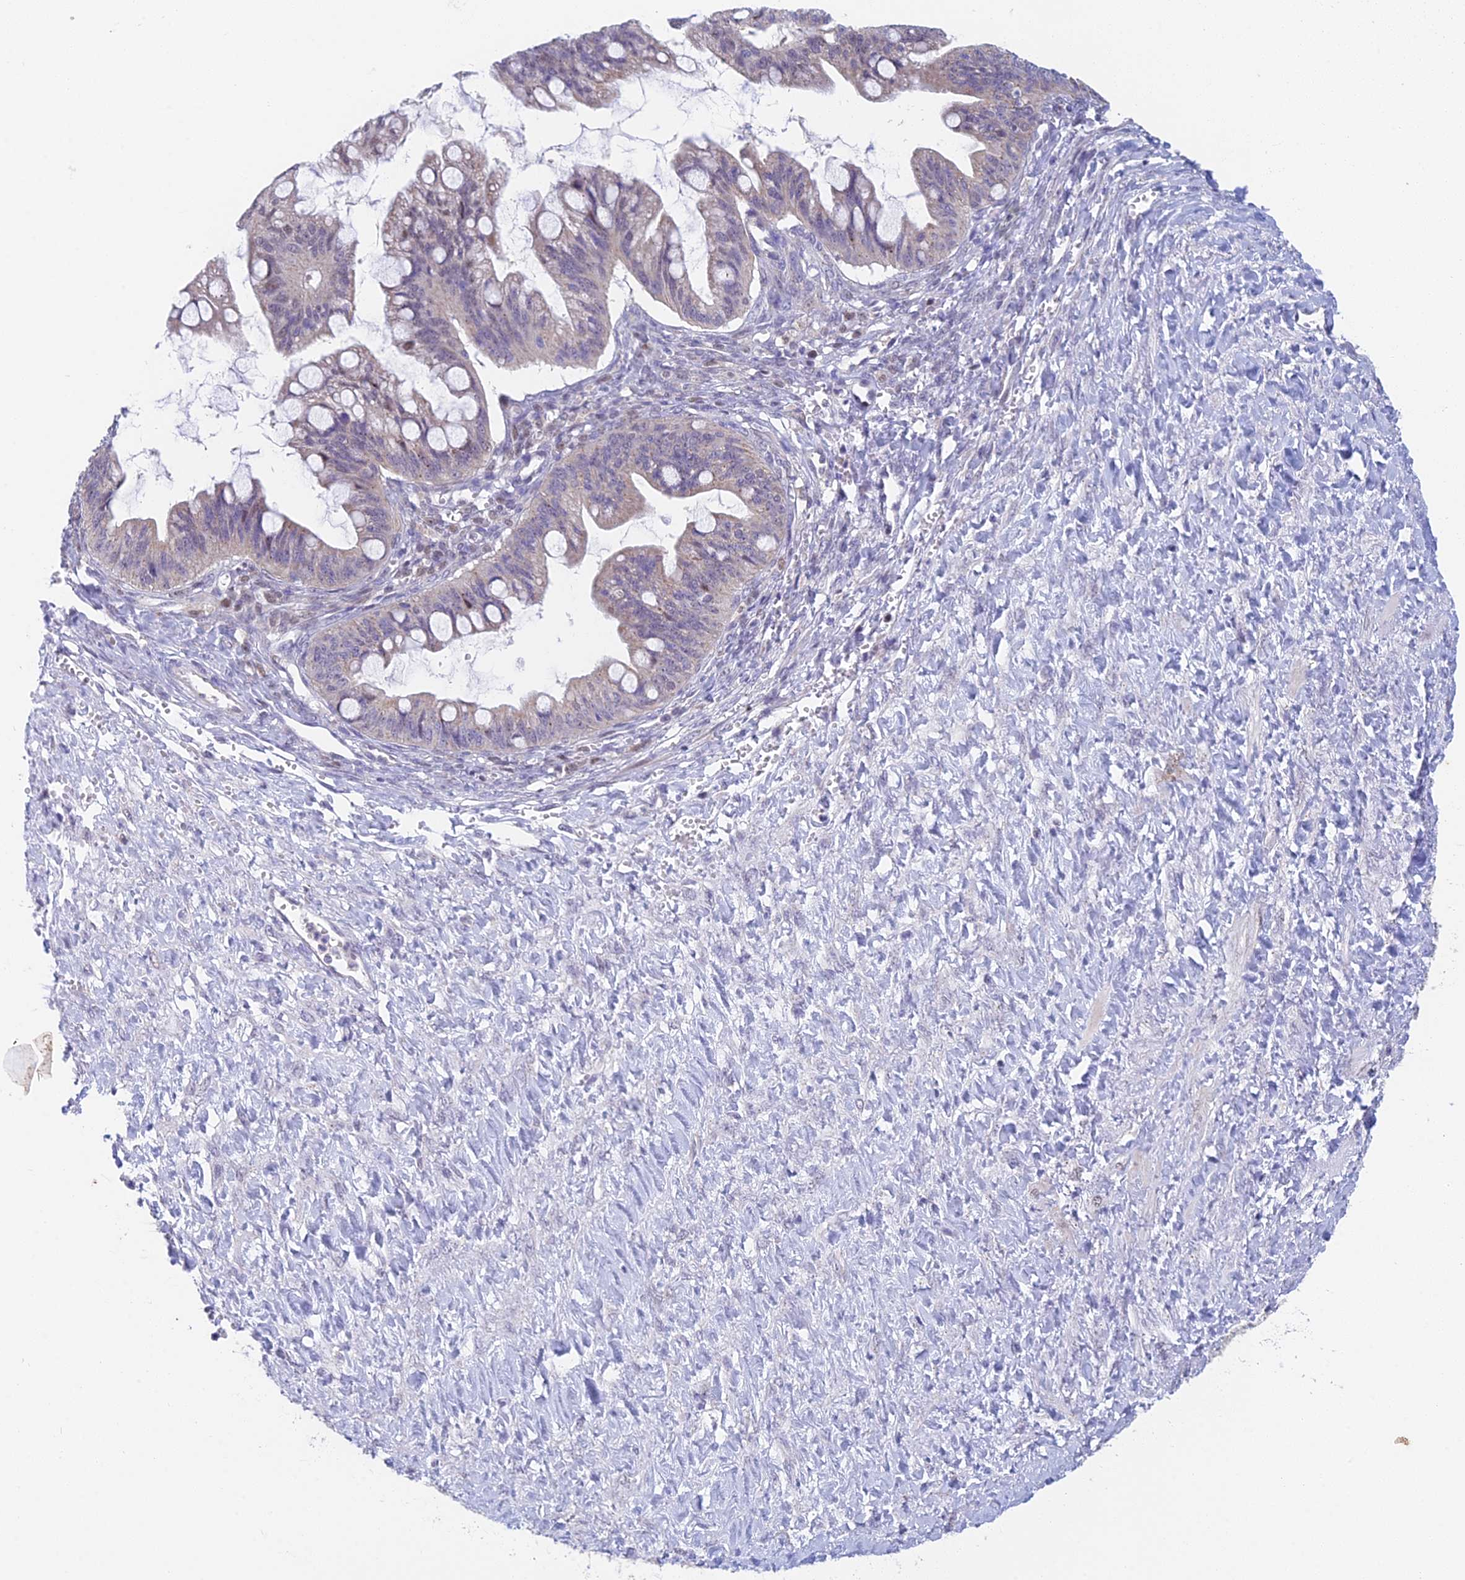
{"staining": {"intensity": "negative", "quantity": "none", "location": "none"}, "tissue": "ovarian cancer", "cell_type": "Tumor cells", "image_type": "cancer", "snomed": [{"axis": "morphology", "description": "Cystadenocarcinoma, mucinous, NOS"}, {"axis": "topography", "description": "Ovary"}], "caption": "An image of human ovarian cancer is negative for staining in tumor cells. The staining is performed using DAB (3,3'-diaminobenzidine) brown chromogen with nuclei counter-stained in using hematoxylin.", "gene": "MRPL17", "patient": {"sex": "female", "age": 73}}